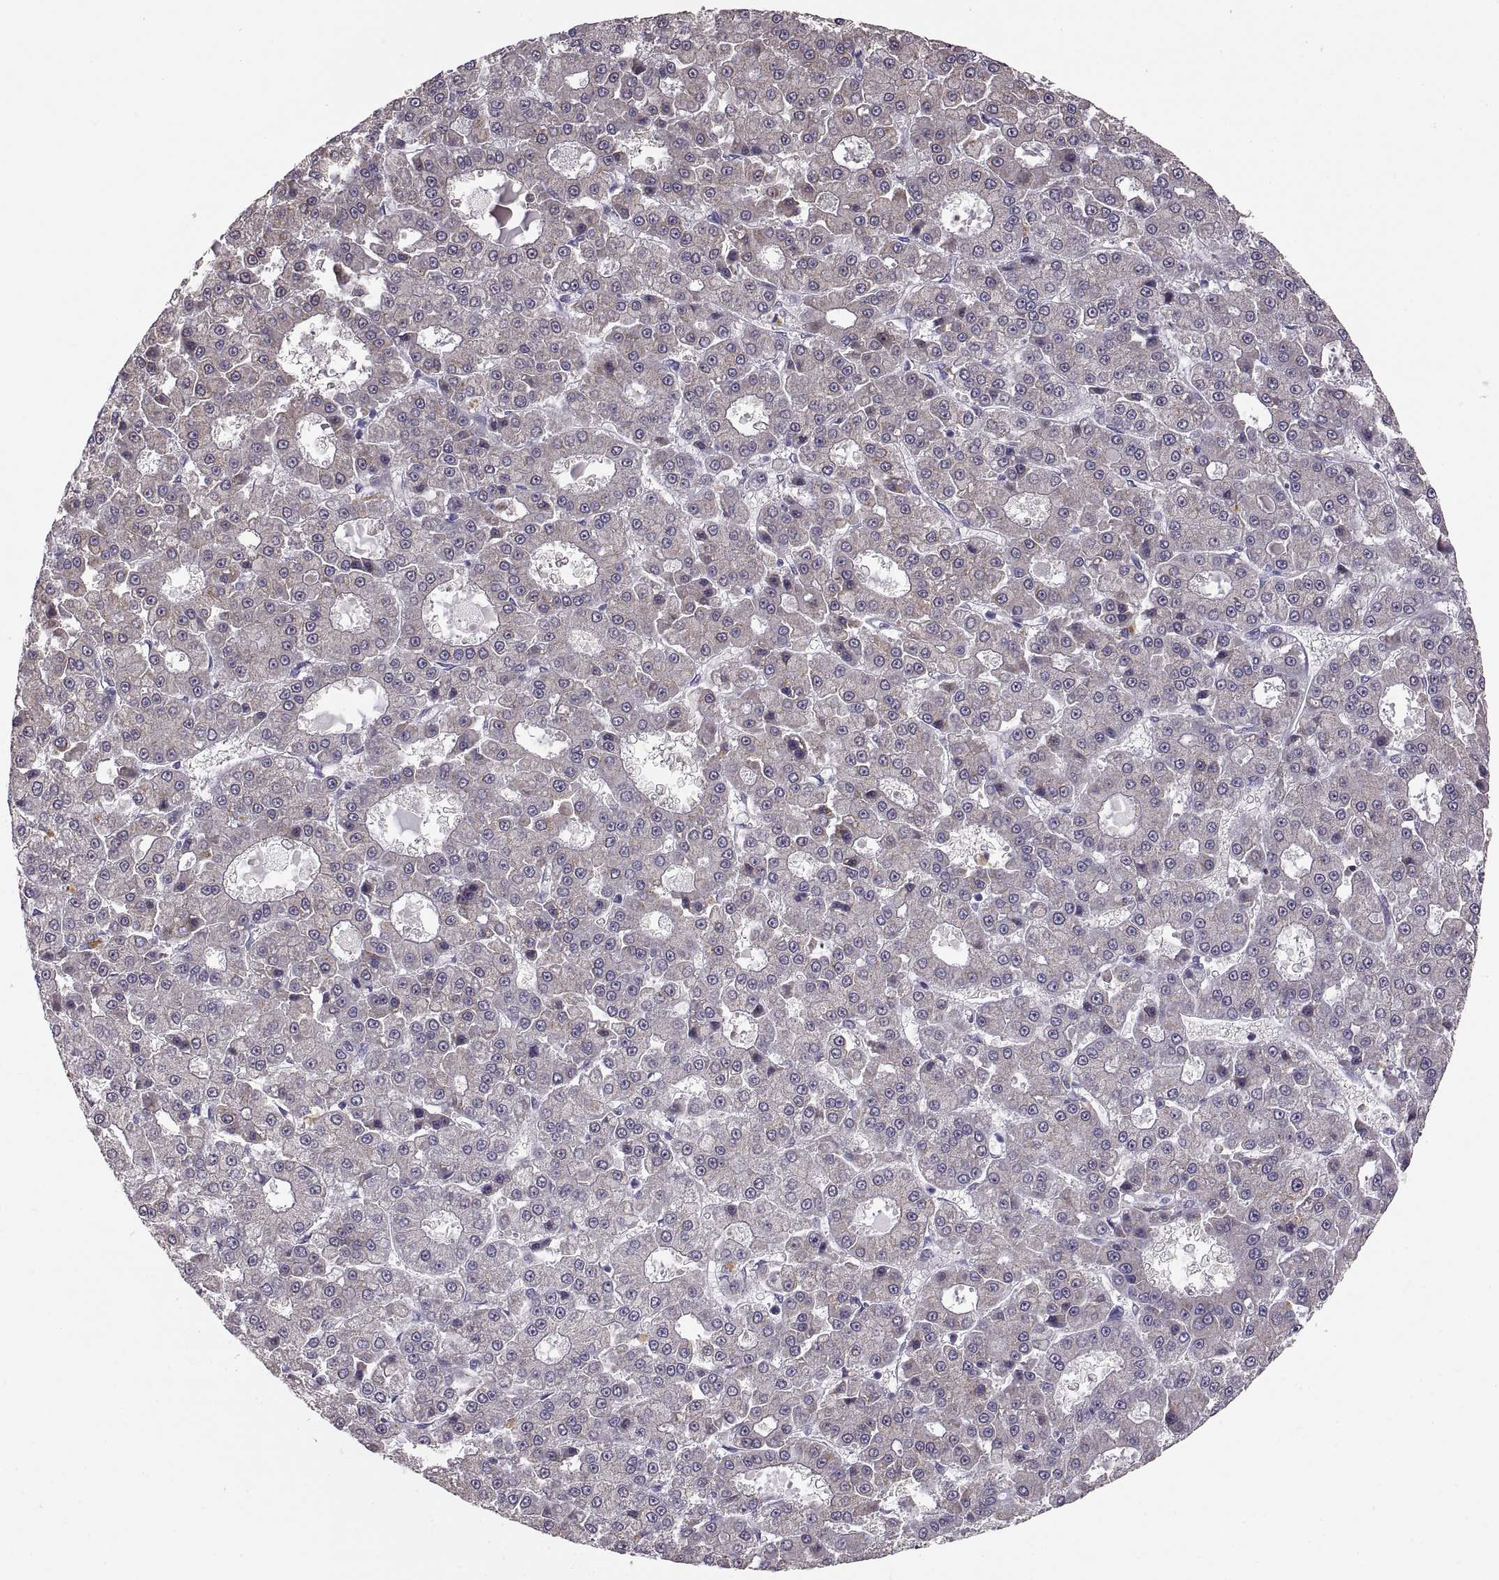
{"staining": {"intensity": "negative", "quantity": "none", "location": "none"}, "tissue": "liver cancer", "cell_type": "Tumor cells", "image_type": "cancer", "snomed": [{"axis": "morphology", "description": "Carcinoma, Hepatocellular, NOS"}, {"axis": "topography", "description": "Liver"}], "caption": "Histopathology image shows no protein expression in tumor cells of hepatocellular carcinoma (liver) tissue. The staining was performed using DAB to visualize the protein expression in brown, while the nuclei were stained in blue with hematoxylin (Magnification: 20x).", "gene": "MAGEB18", "patient": {"sex": "male", "age": 70}}